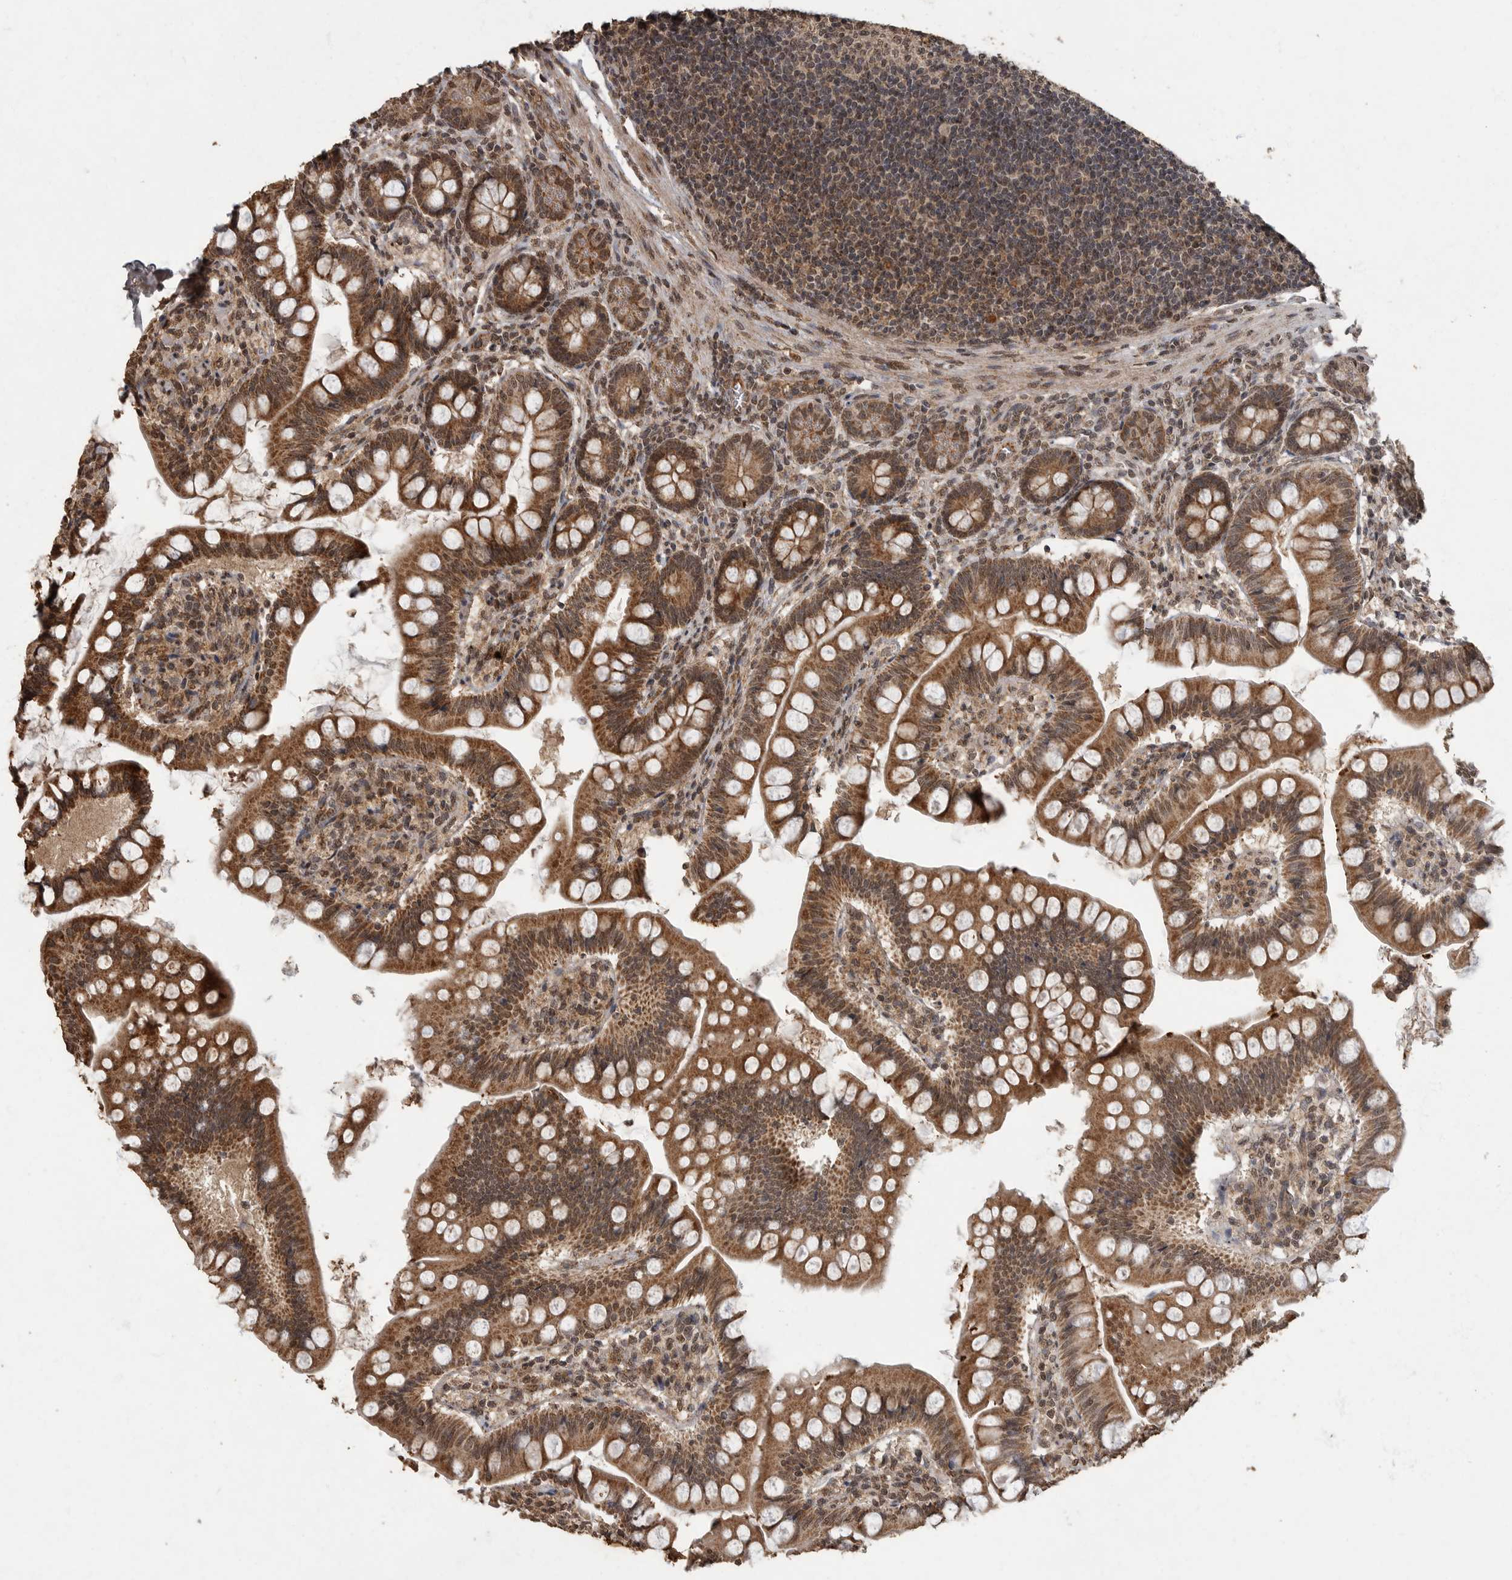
{"staining": {"intensity": "strong", "quantity": ">75%", "location": "cytoplasmic/membranous"}, "tissue": "small intestine", "cell_type": "Glandular cells", "image_type": "normal", "snomed": [{"axis": "morphology", "description": "Normal tissue, NOS"}, {"axis": "topography", "description": "Small intestine"}], "caption": "Small intestine stained with DAB IHC displays high levels of strong cytoplasmic/membranous staining in approximately >75% of glandular cells.", "gene": "MAFG", "patient": {"sex": "male", "age": 7}}